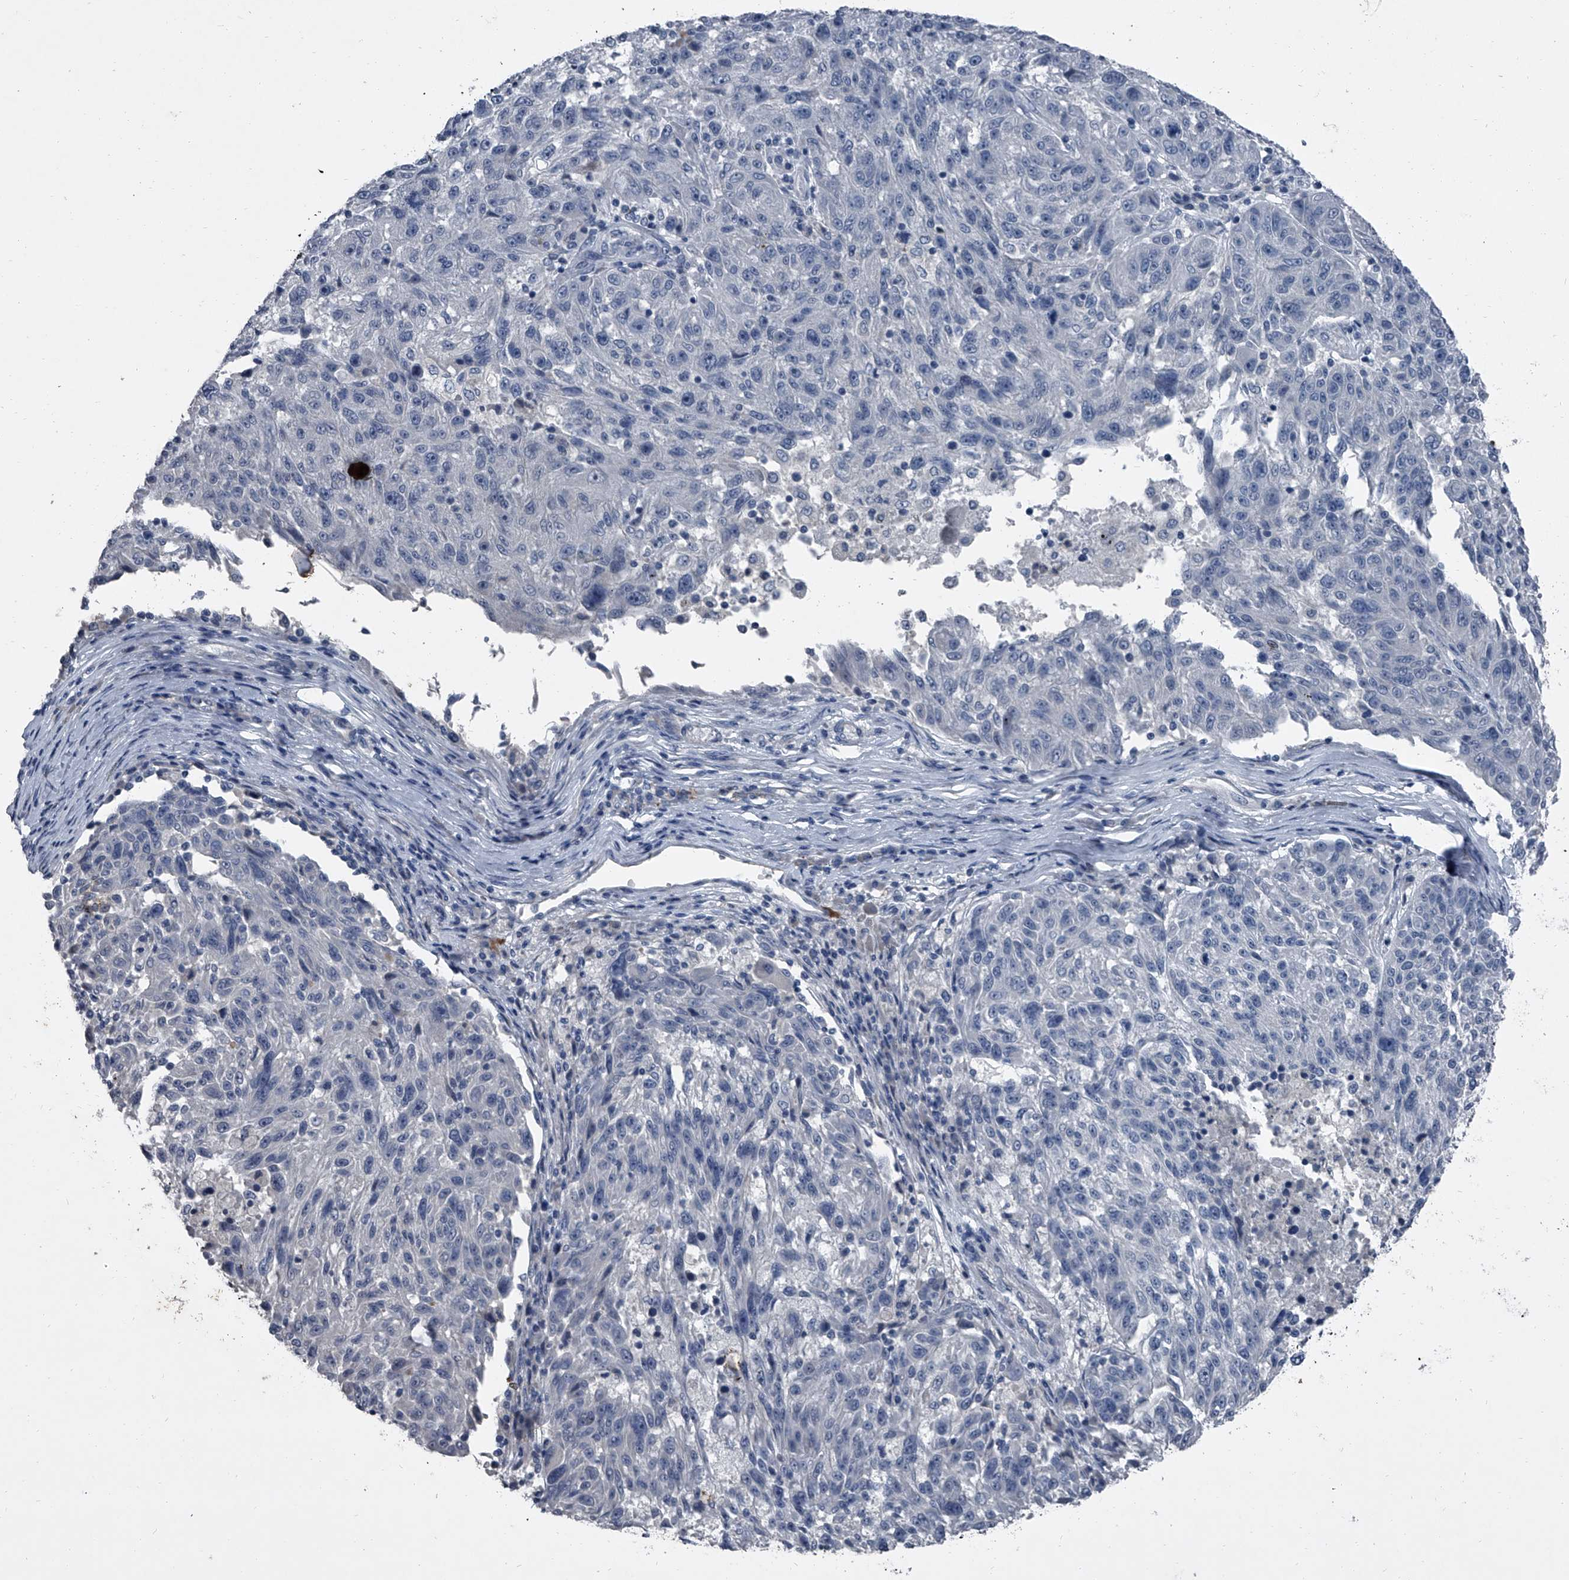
{"staining": {"intensity": "negative", "quantity": "none", "location": "none"}, "tissue": "melanoma", "cell_type": "Tumor cells", "image_type": "cancer", "snomed": [{"axis": "morphology", "description": "Malignant melanoma, NOS"}, {"axis": "topography", "description": "Skin"}], "caption": "Tumor cells are negative for brown protein staining in melanoma. (DAB (3,3'-diaminobenzidine) immunohistochemistry (IHC), high magnification).", "gene": "HEPHL1", "patient": {"sex": "male", "age": 53}}